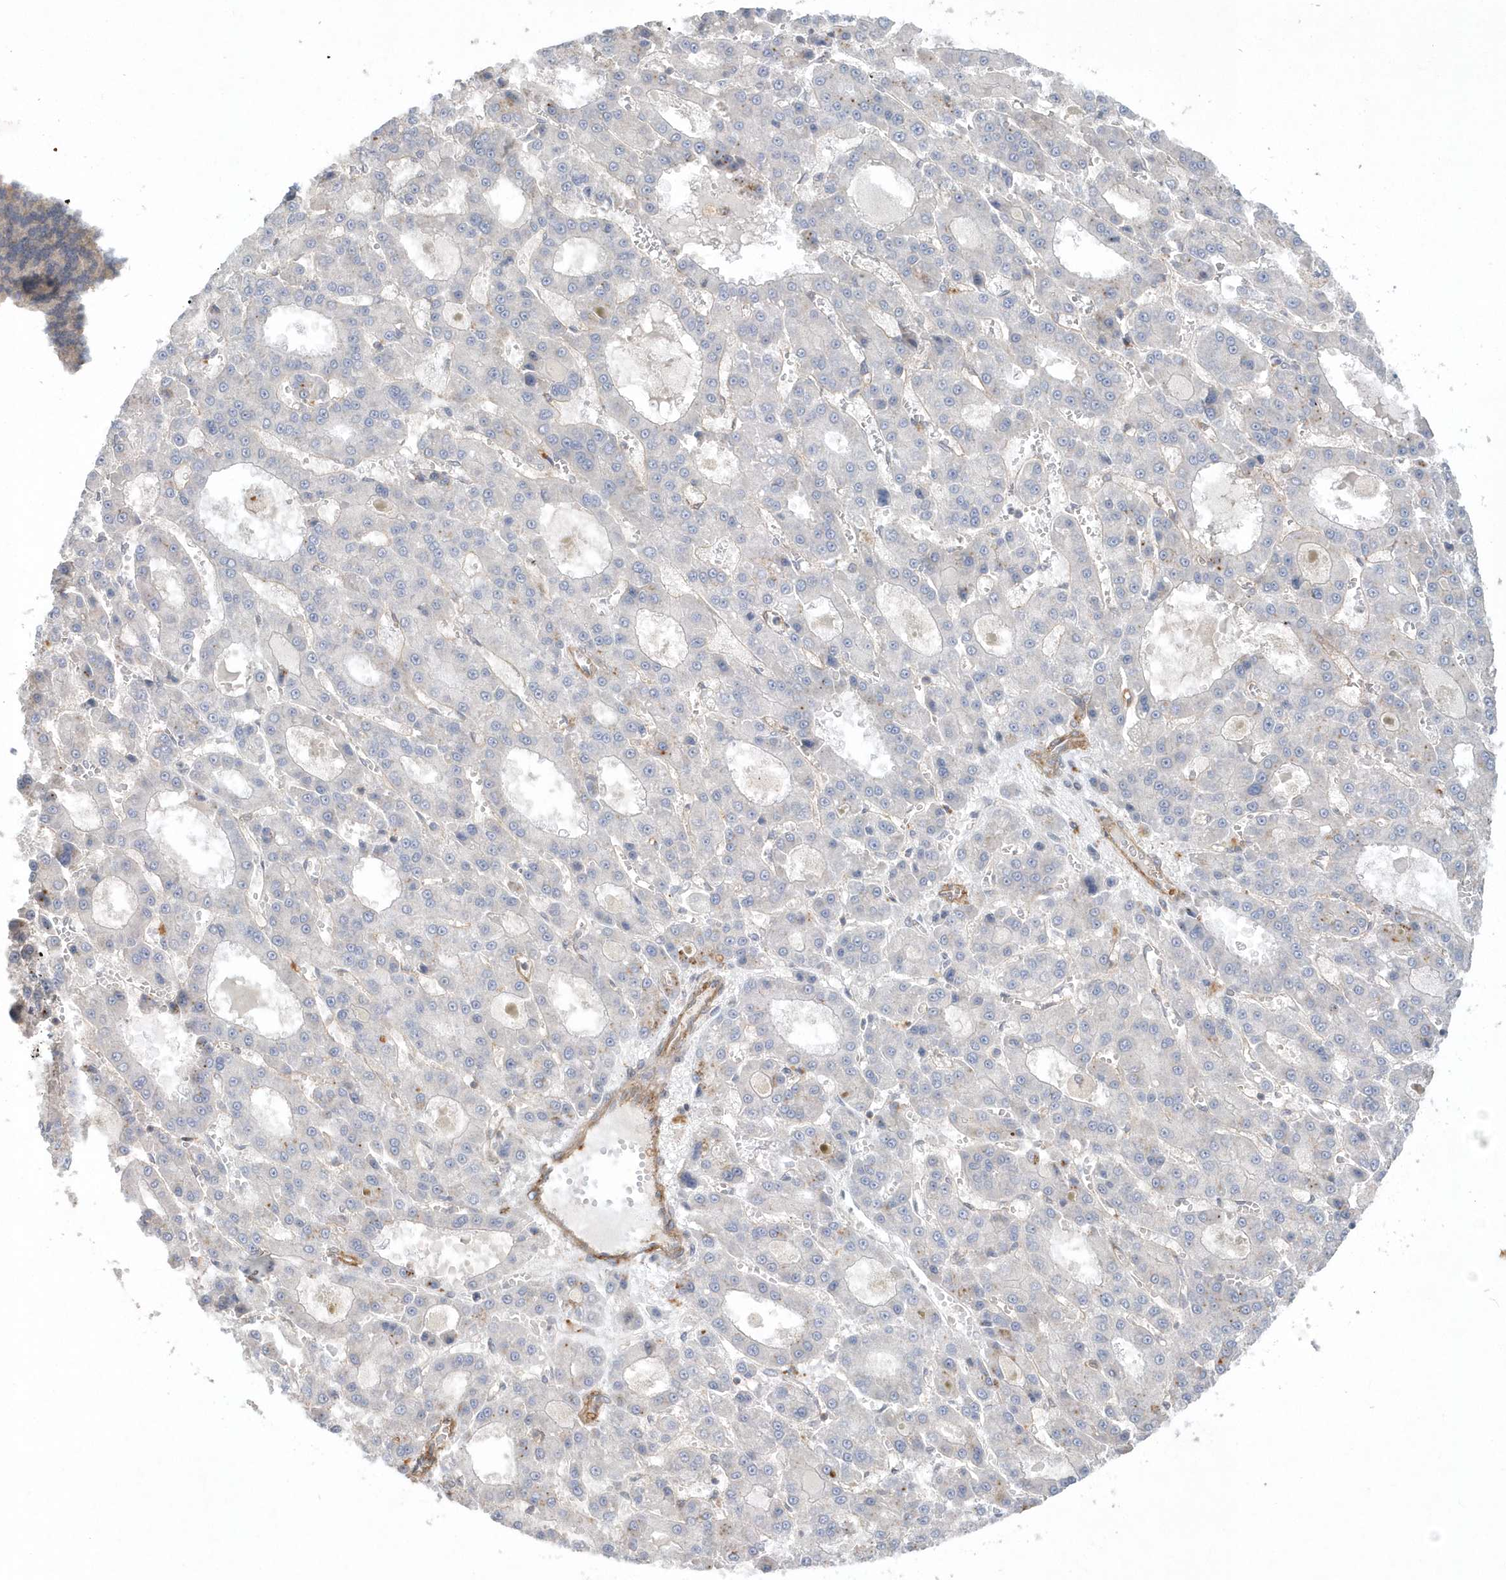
{"staining": {"intensity": "negative", "quantity": "none", "location": "none"}, "tissue": "liver cancer", "cell_type": "Tumor cells", "image_type": "cancer", "snomed": [{"axis": "morphology", "description": "Carcinoma, Hepatocellular, NOS"}, {"axis": "topography", "description": "Liver"}], "caption": "Micrograph shows no significant protein staining in tumor cells of liver cancer. (DAB immunohistochemistry (IHC) visualized using brightfield microscopy, high magnification).", "gene": "CRIP3", "patient": {"sex": "male", "age": 70}}